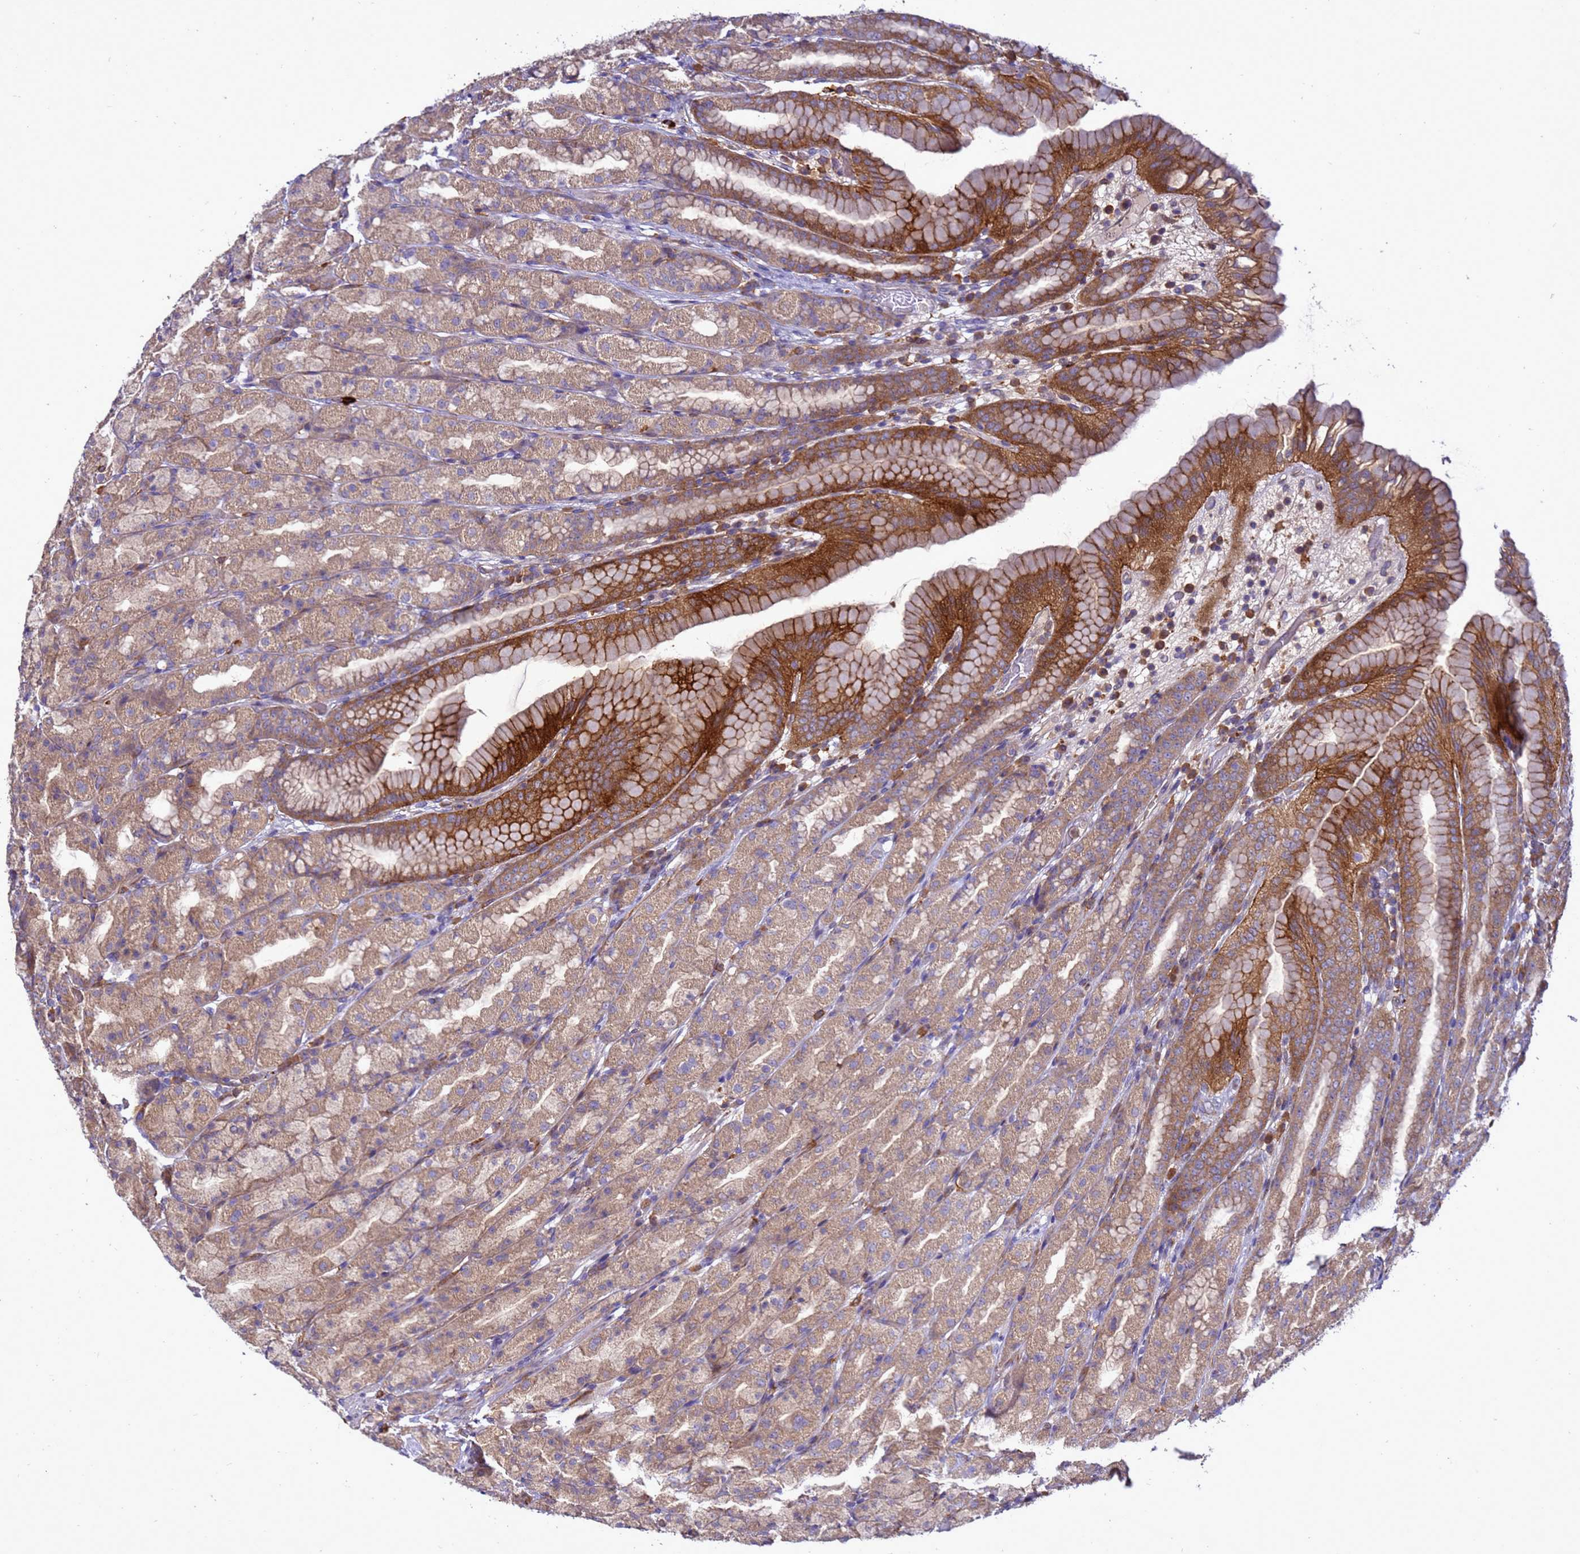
{"staining": {"intensity": "strong", "quantity": "<25%", "location": "cytoplasmic/membranous"}, "tissue": "stomach", "cell_type": "Glandular cells", "image_type": "normal", "snomed": [{"axis": "morphology", "description": "Normal tissue, NOS"}, {"axis": "topography", "description": "Stomach, upper"}], "caption": "High-power microscopy captured an immunohistochemistry micrograph of benign stomach, revealing strong cytoplasmic/membranous expression in about <25% of glandular cells.", "gene": "RNF215", "patient": {"sex": "male", "age": 68}}